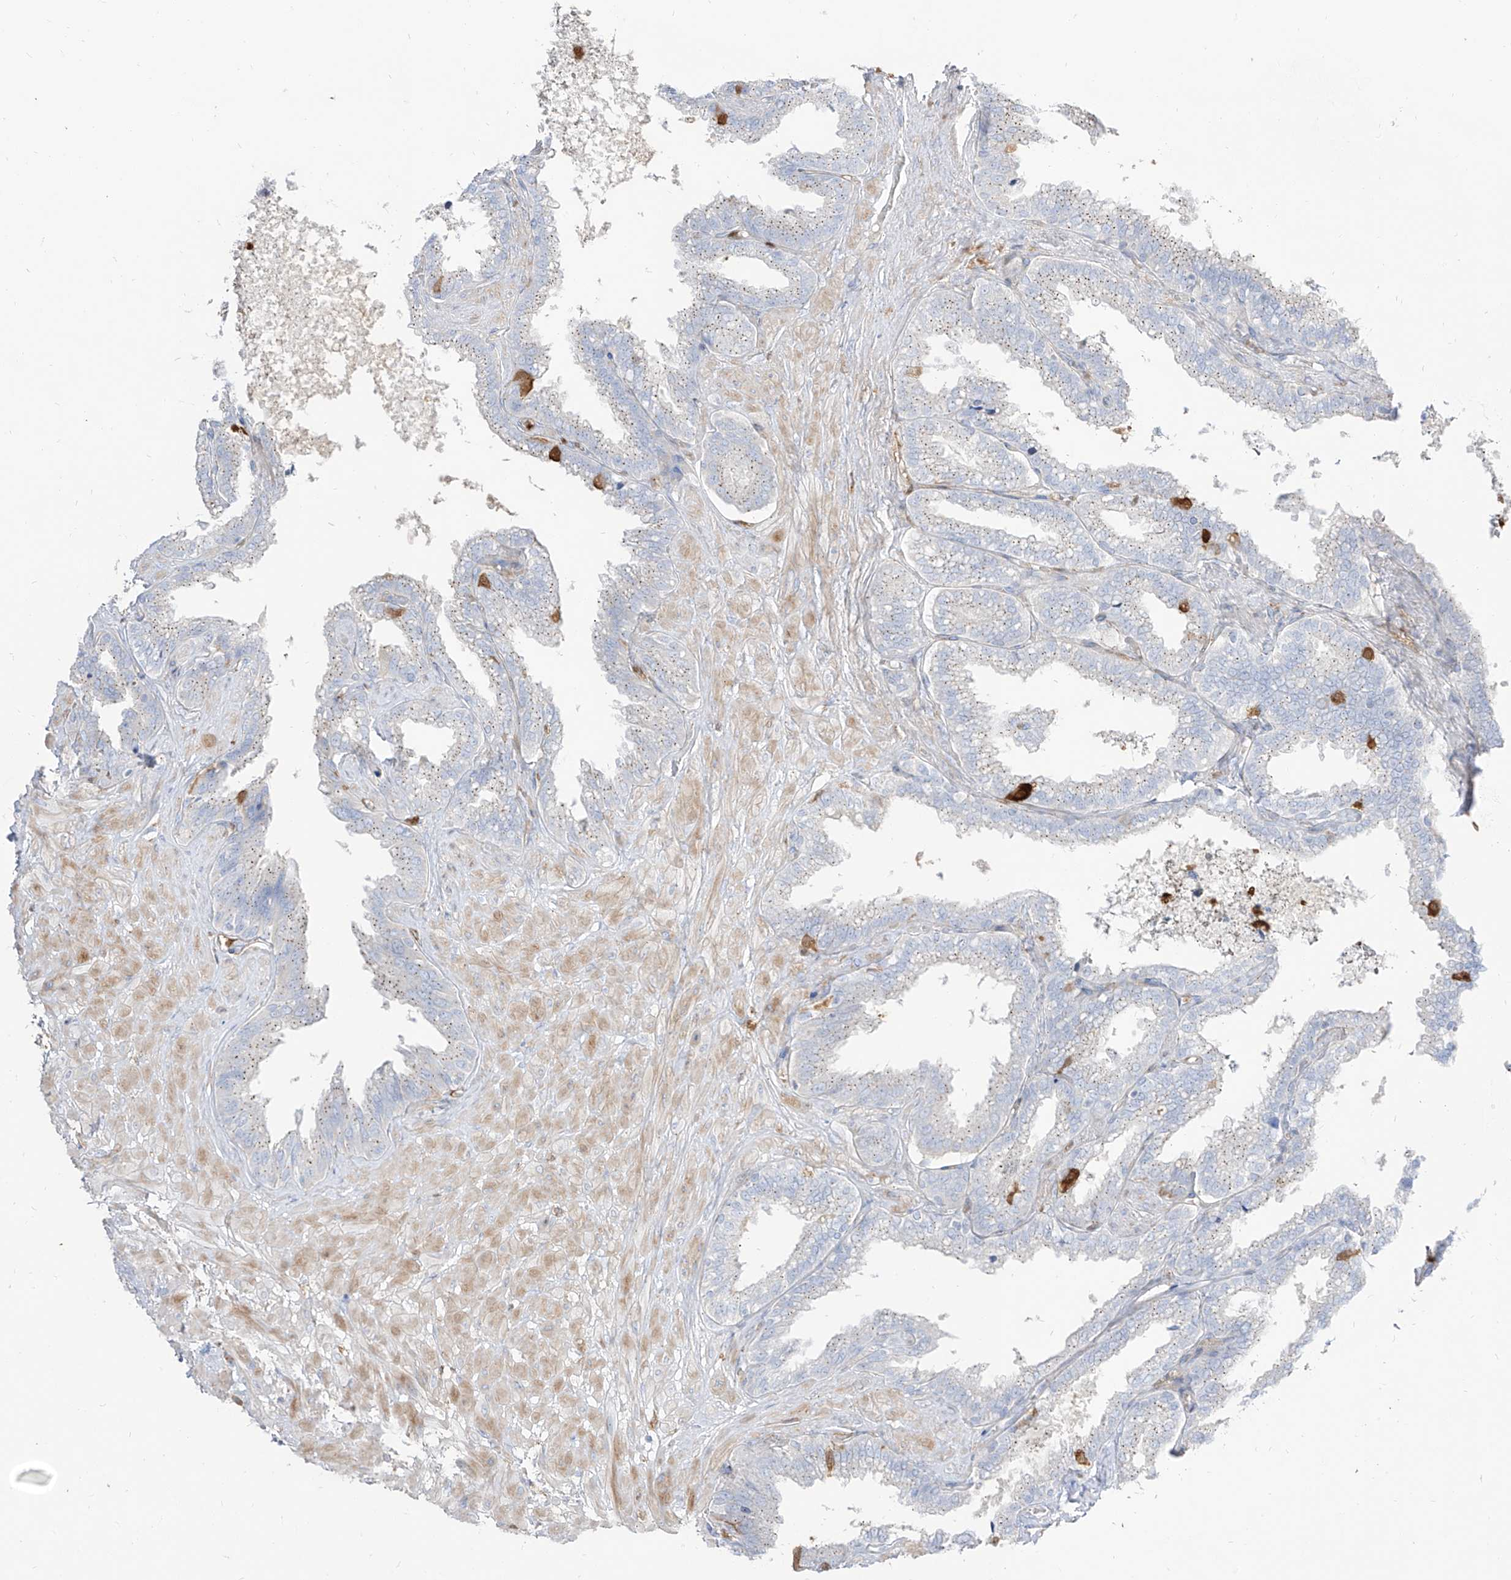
{"staining": {"intensity": "weak", "quantity": "<25%", "location": "cytoplasmic/membranous"}, "tissue": "seminal vesicle", "cell_type": "Glandular cells", "image_type": "normal", "snomed": [{"axis": "morphology", "description": "Normal tissue, NOS"}, {"axis": "topography", "description": "Seminal veicle"}], "caption": "This is an immunohistochemistry photomicrograph of benign seminal vesicle. There is no positivity in glandular cells.", "gene": "KYNU", "patient": {"sex": "male", "age": 46}}